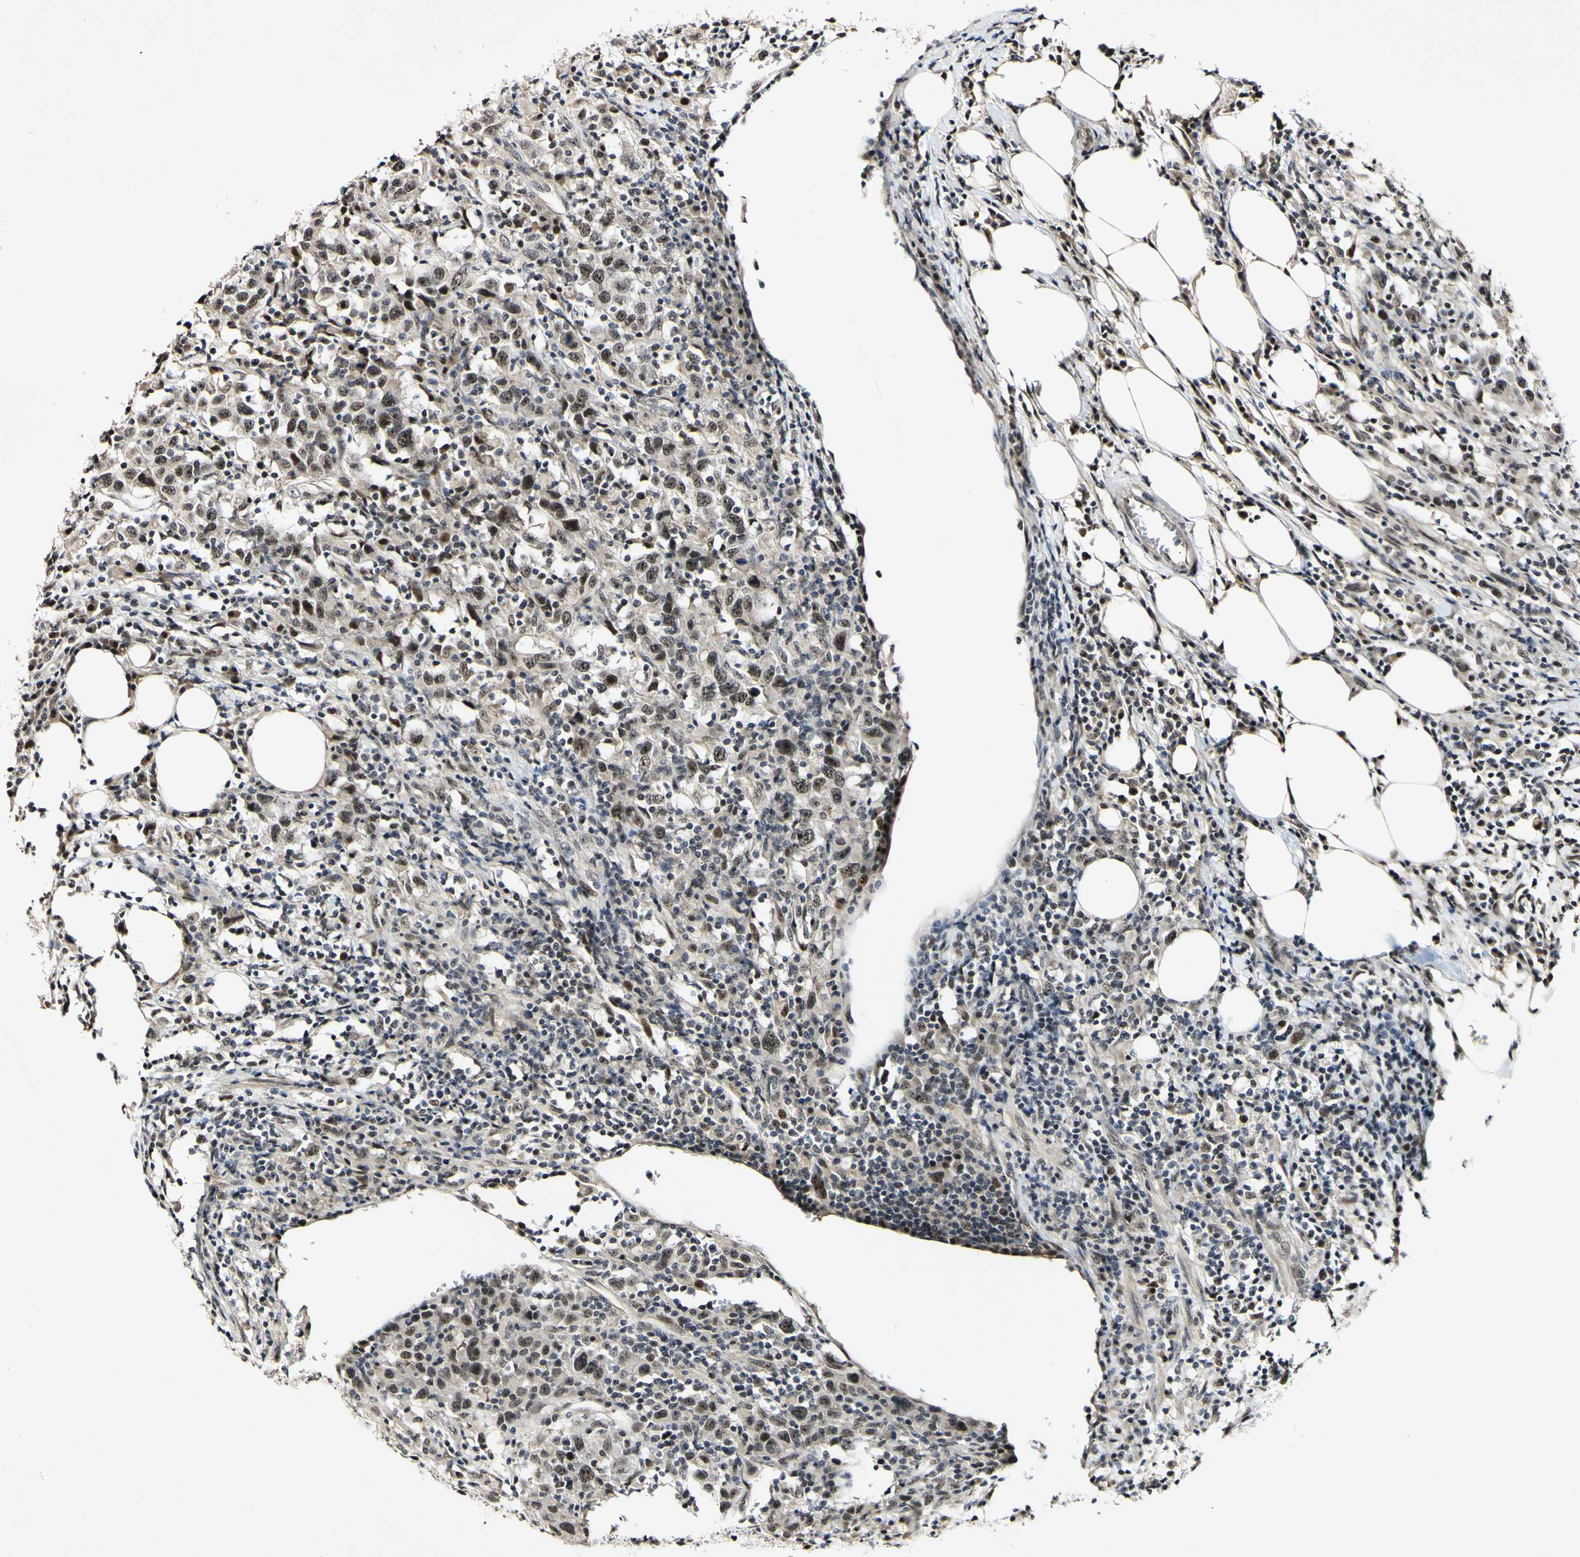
{"staining": {"intensity": "moderate", "quantity": "25%-75%", "location": "nuclear"}, "tissue": "urothelial cancer", "cell_type": "Tumor cells", "image_type": "cancer", "snomed": [{"axis": "morphology", "description": "Urothelial carcinoma, High grade"}, {"axis": "topography", "description": "Urinary bladder"}], "caption": "IHC (DAB) staining of urothelial cancer shows moderate nuclear protein expression in approximately 25%-75% of tumor cells.", "gene": "POLR2F", "patient": {"sex": "male", "age": 61}}